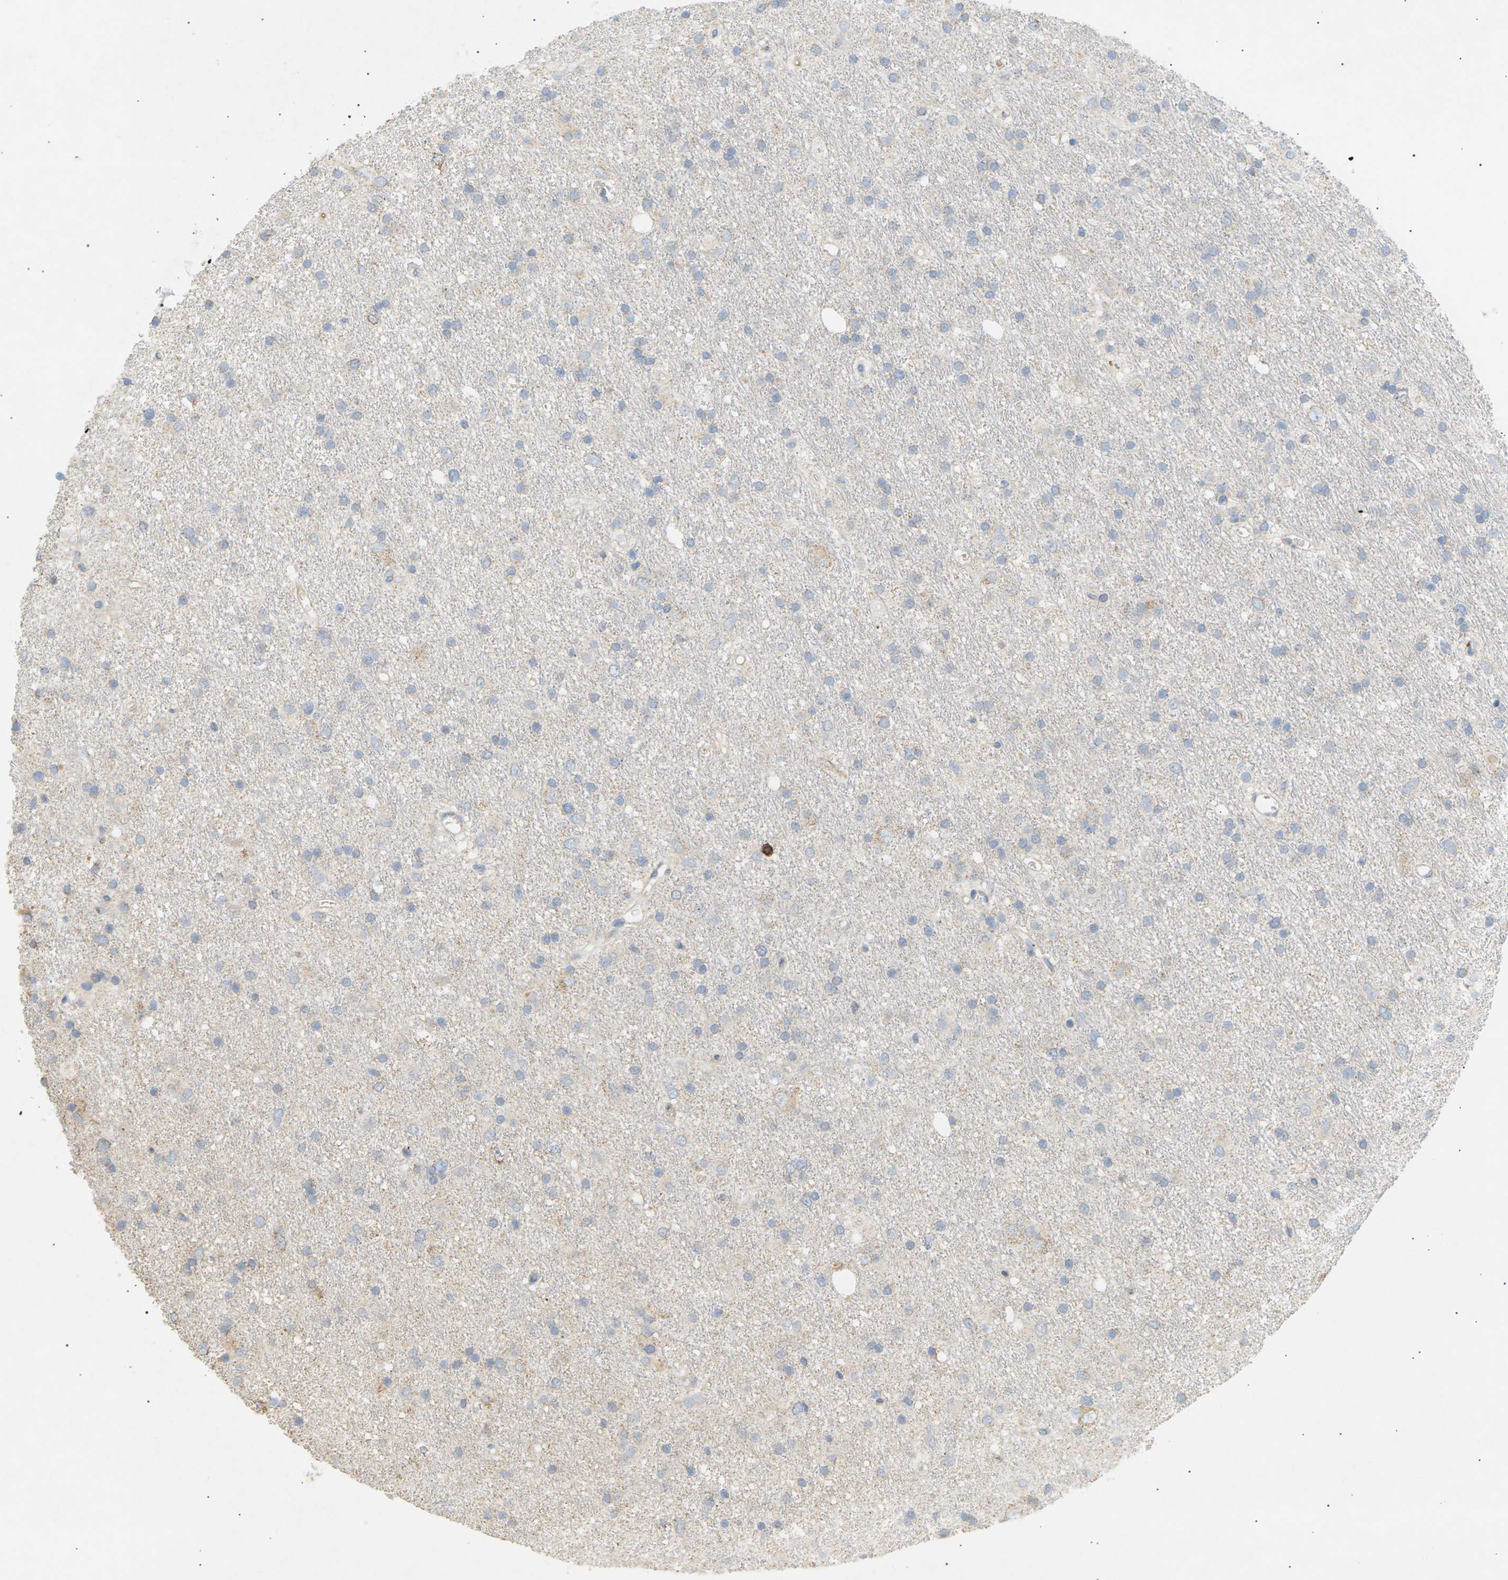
{"staining": {"intensity": "weak", "quantity": "<25%", "location": "cytoplasmic/membranous"}, "tissue": "glioma", "cell_type": "Tumor cells", "image_type": "cancer", "snomed": [{"axis": "morphology", "description": "Glioma, malignant, Low grade"}, {"axis": "topography", "description": "Brain"}], "caption": "Glioma was stained to show a protein in brown. There is no significant positivity in tumor cells.", "gene": "LIME1", "patient": {"sex": "male", "age": 77}}